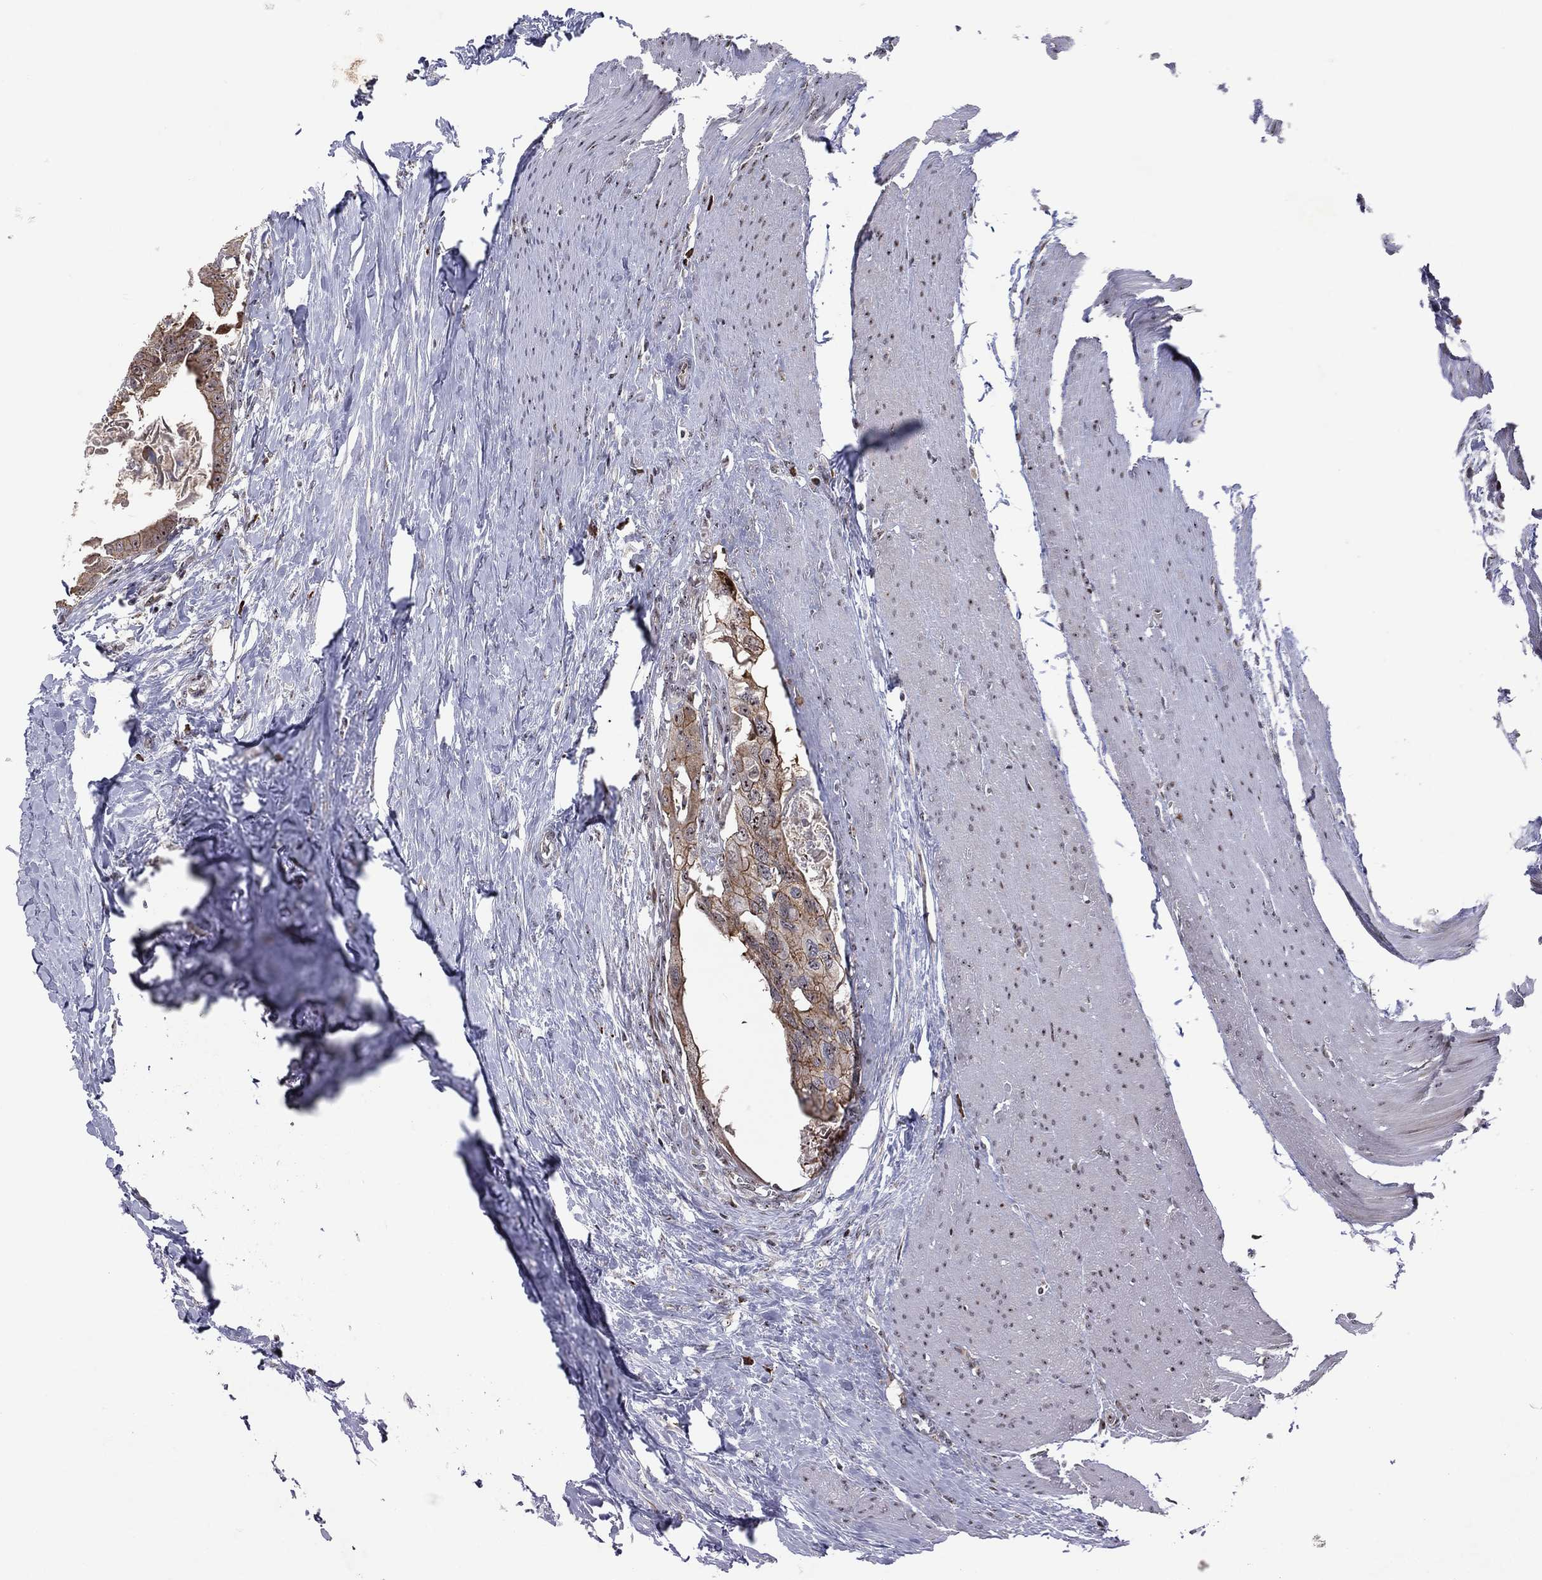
{"staining": {"intensity": "moderate", "quantity": ">75%", "location": "cytoplasmic/membranous"}, "tissue": "colorectal cancer", "cell_type": "Tumor cells", "image_type": "cancer", "snomed": [{"axis": "morphology", "description": "Adenocarcinoma, NOS"}, {"axis": "topography", "description": "Rectum"}], "caption": "Immunohistochemistry (DAB) staining of human colorectal cancer shows moderate cytoplasmic/membranous protein expression in about >75% of tumor cells.", "gene": "VHL", "patient": {"sex": "male", "age": 64}}